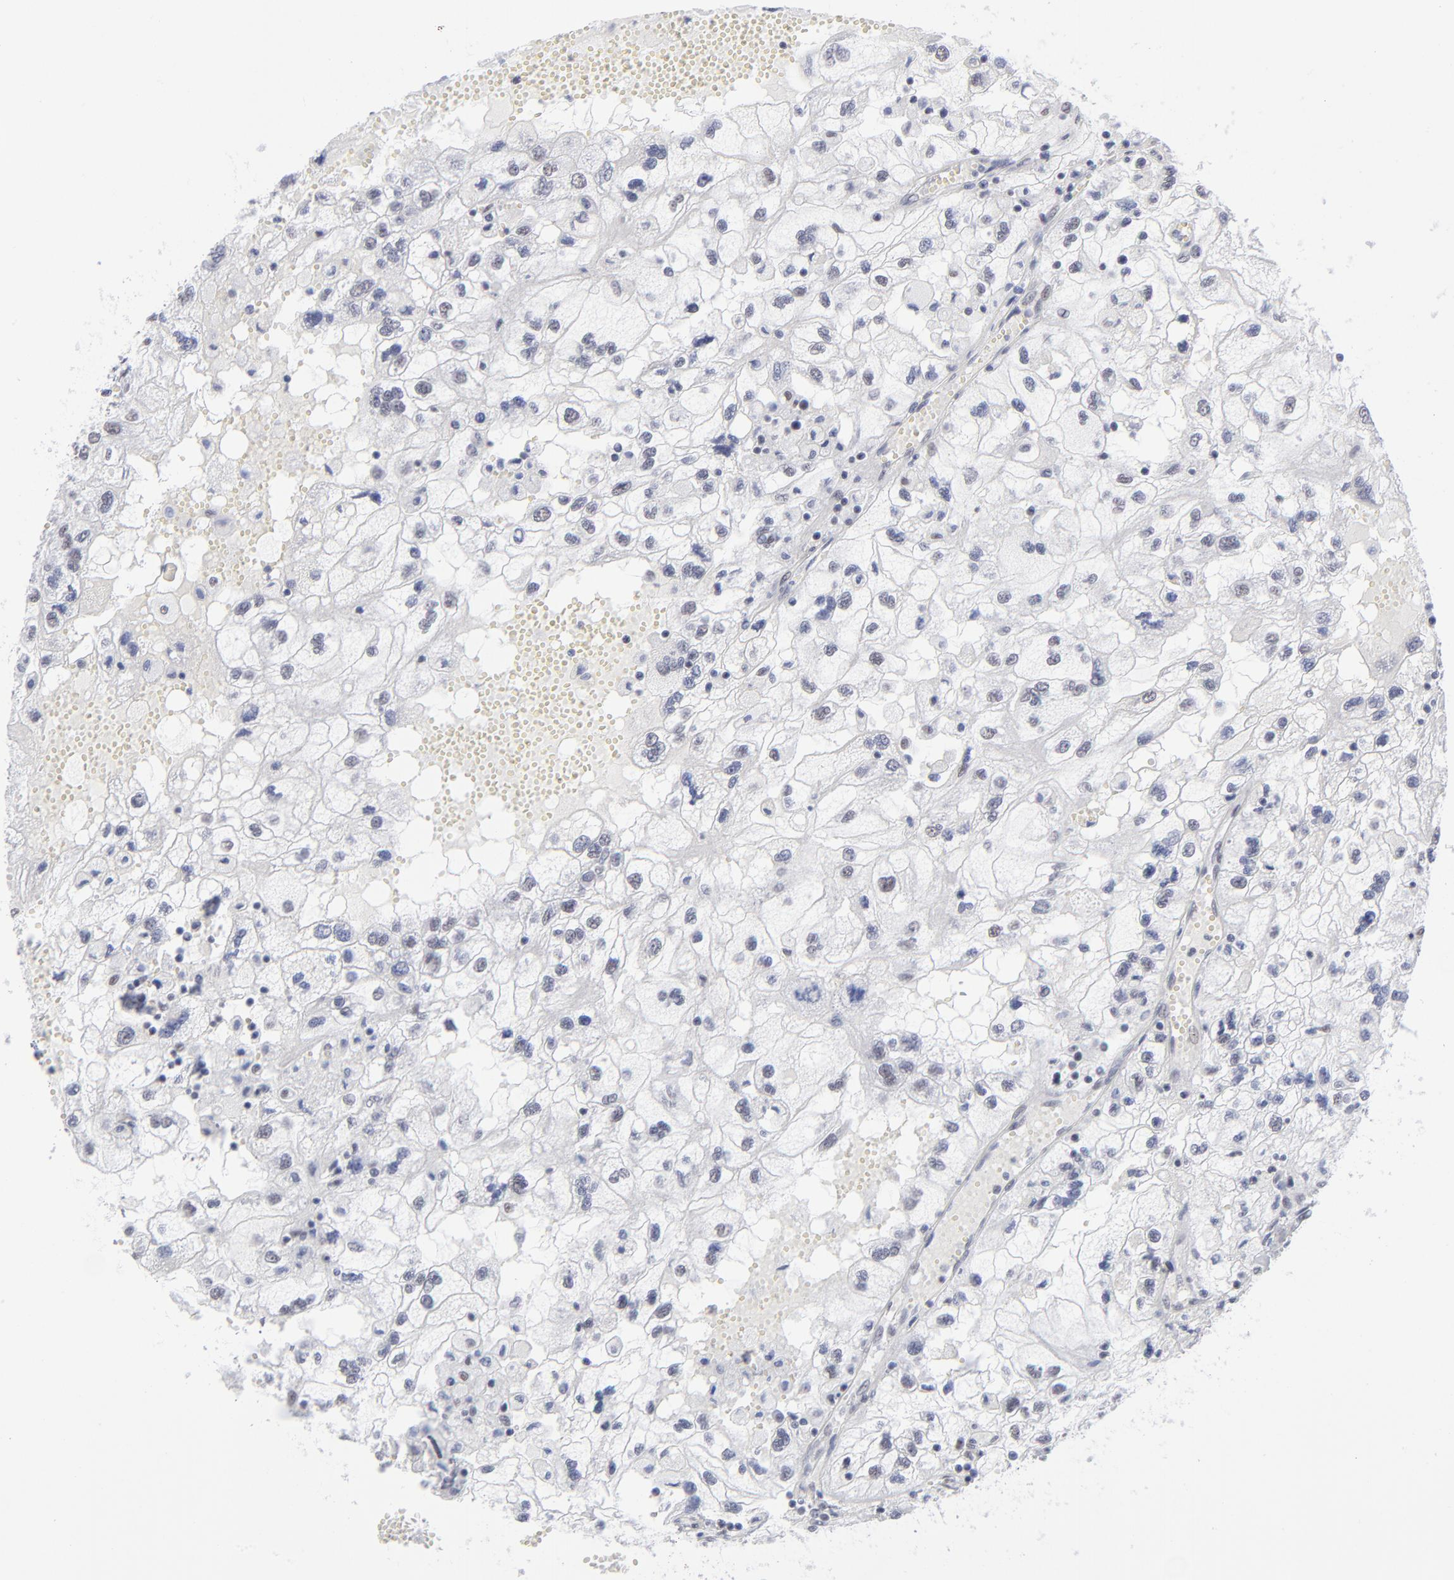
{"staining": {"intensity": "weak", "quantity": "<25%", "location": "nuclear"}, "tissue": "renal cancer", "cell_type": "Tumor cells", "image_type": "cancer", "snomed": [{"axis": "morphology", "description": "Normal tissue, NOS"}, {"axis": "morphology", "description": "Adenocarcinoma, NOS"}, {"axis": "topography", "description": "Kidney"}], "caption": "Tumor cells are negative for brown protein staining in renal cancer (adenocarcinoma).", "gene": "SNRPB", "patient": {"sex": "male", "age": 71}}